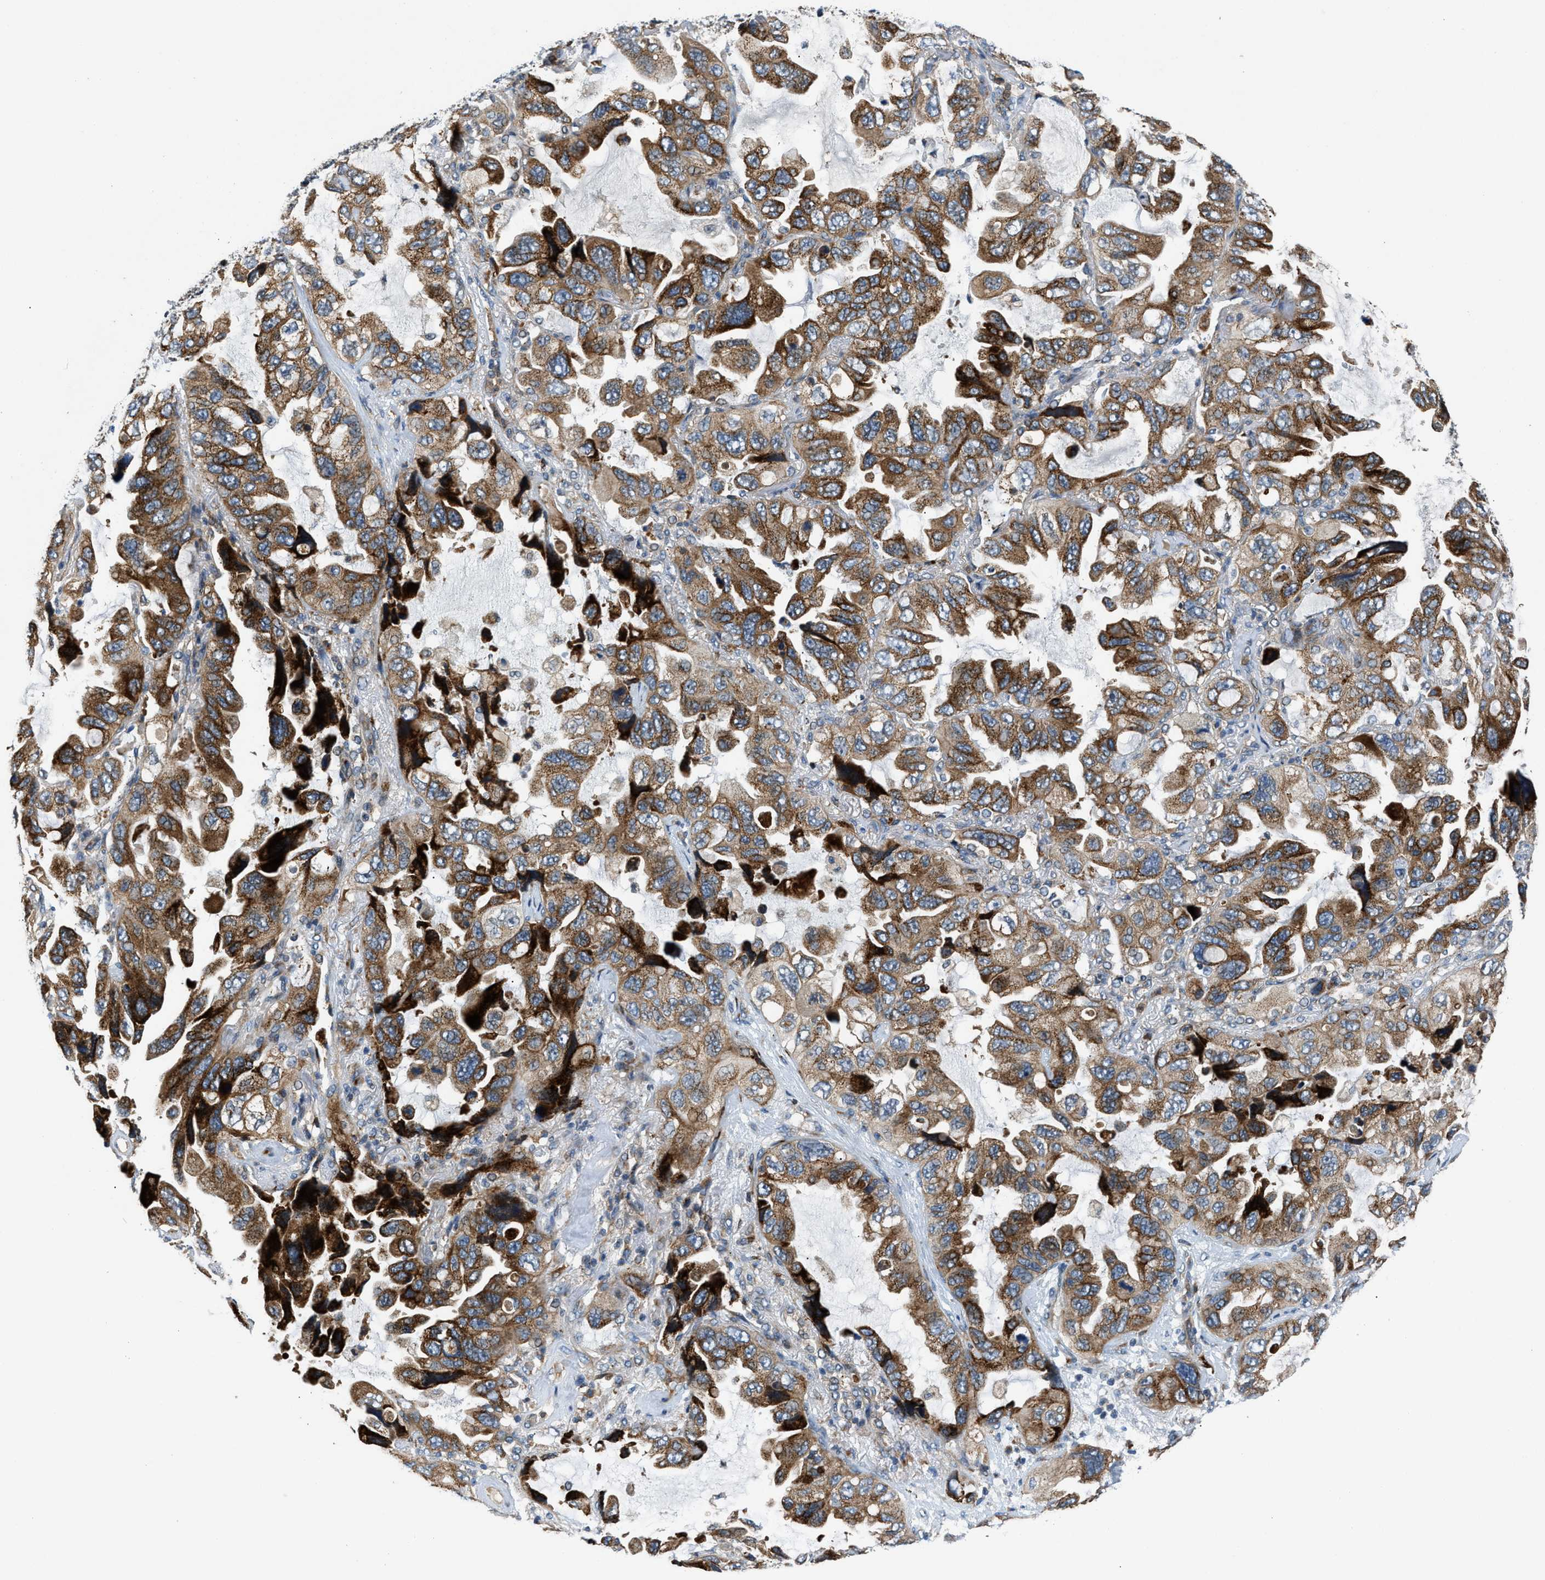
{"staining": {"intensity": "strong", "quantity": ">75%", "location": "cytoplasmic/membranous"}, "tissue": "lung cancer", "cell_type": "Tumor cells", "image_type": "cancer", "snomed": [{"axis": "morphology", "description": "Squamous cell carcinoma, NOS"}, {"axis": "topography", "description": "Lung"}], "caption": "This is a micrograph of immunohistochemistry (IHC) staining of lung cancer (squamous cell carcinoma), which shows strong positivity in the cytoplasmic/membranous of tumor cells.", "gene": "FUT8", "patient": {"sex": "female", "age": 73}}